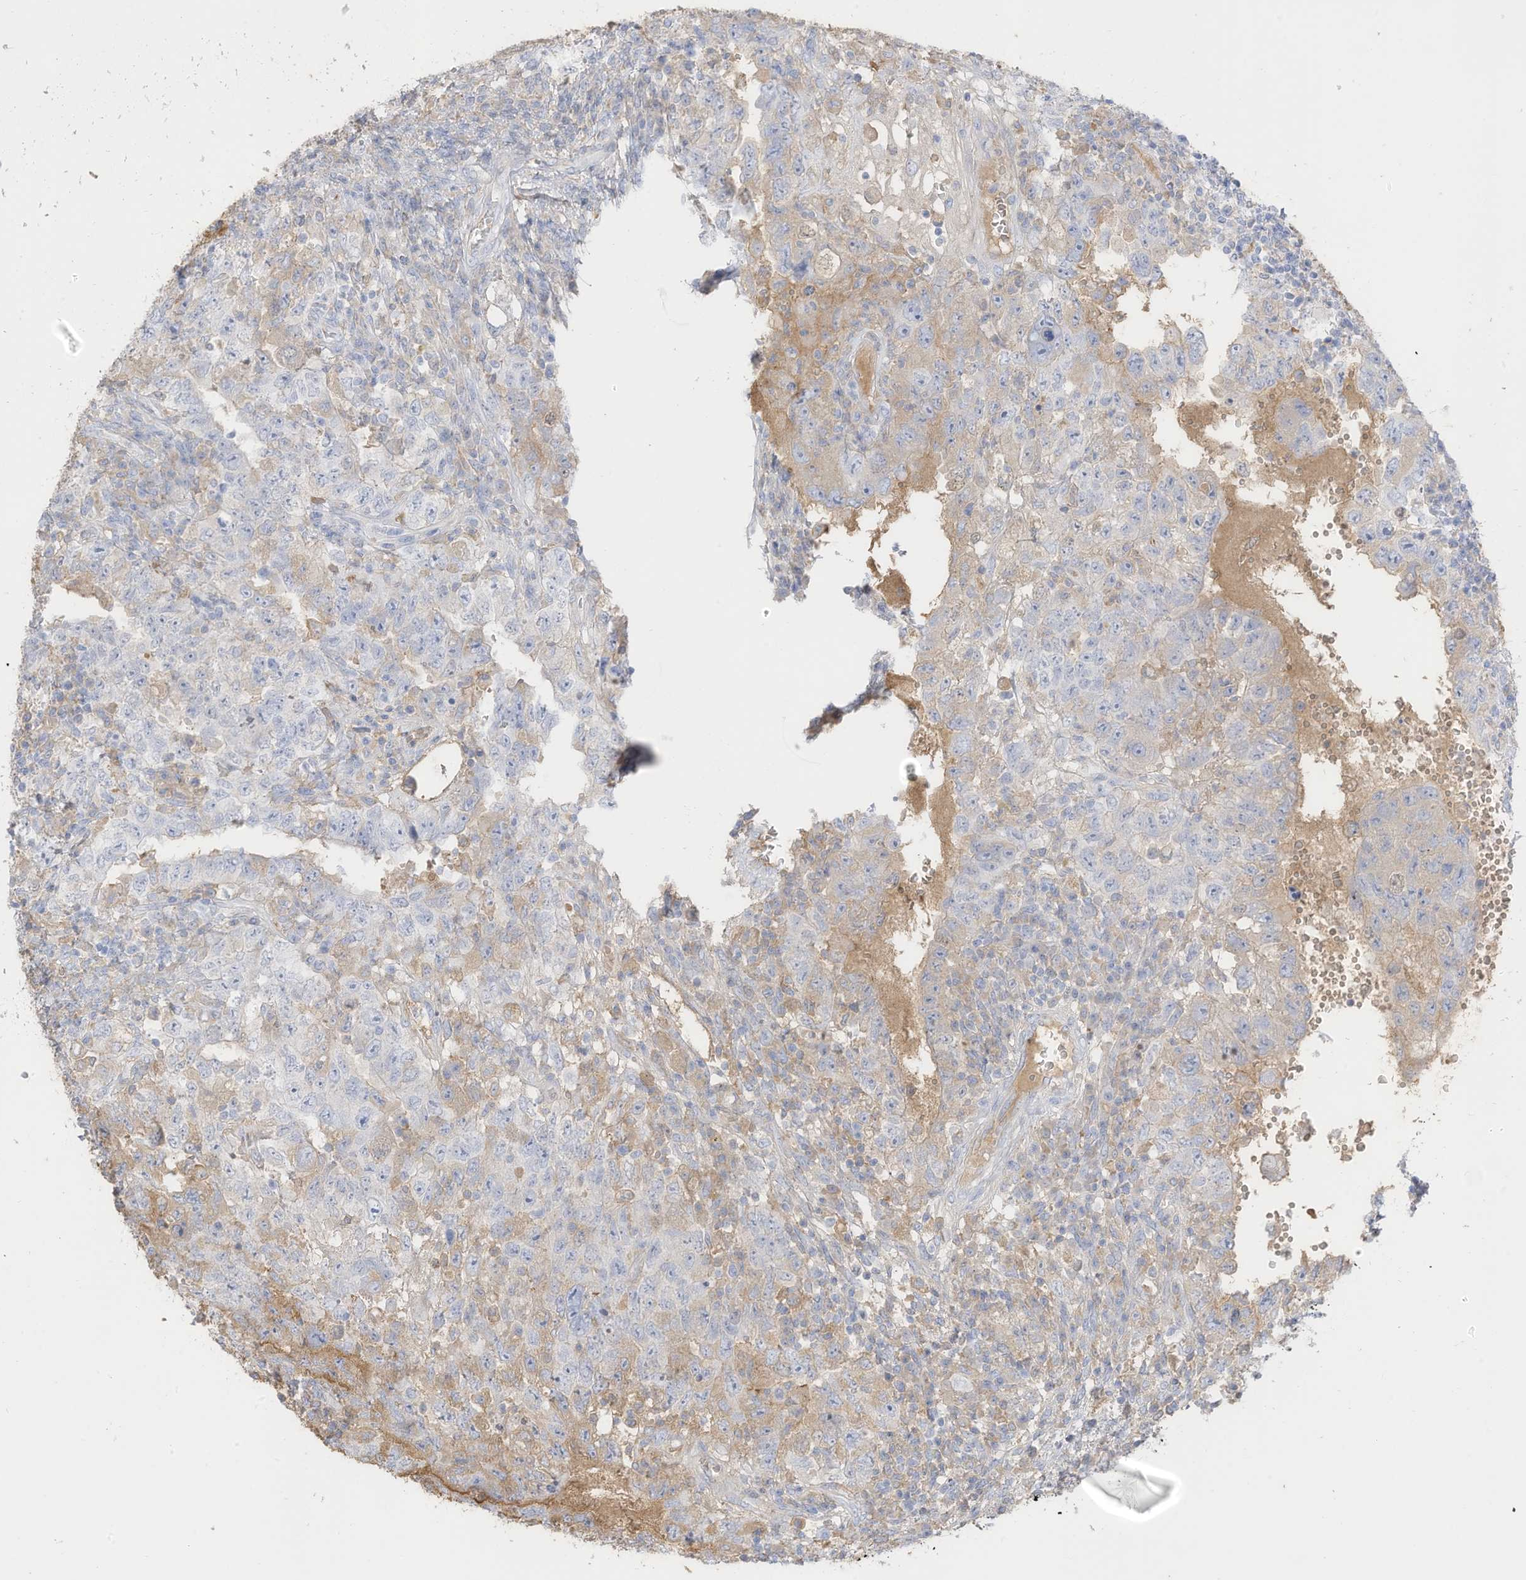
{"staining": {"intensity": "moderate", "quantity": "<25%", "location": "cytoplasmic/membranous"}, "tissue": "testis cancer", "cell_type": "Tumor cells", "image_type": "cancer", "snomed": [{"axis": "morphology", "description": "Carcinoma, Embryonal, NOS"}, {"axis": "topography", "description": "Testis"}], "caption": "This is an image of IHC staining of testis cancer (embryonal carcinoma), which shows moderate staining in the cytoplasmic/membranous of tumor cells.", "gene": "HSD17B13", "patient": {"sex": "male", "age": 26}}